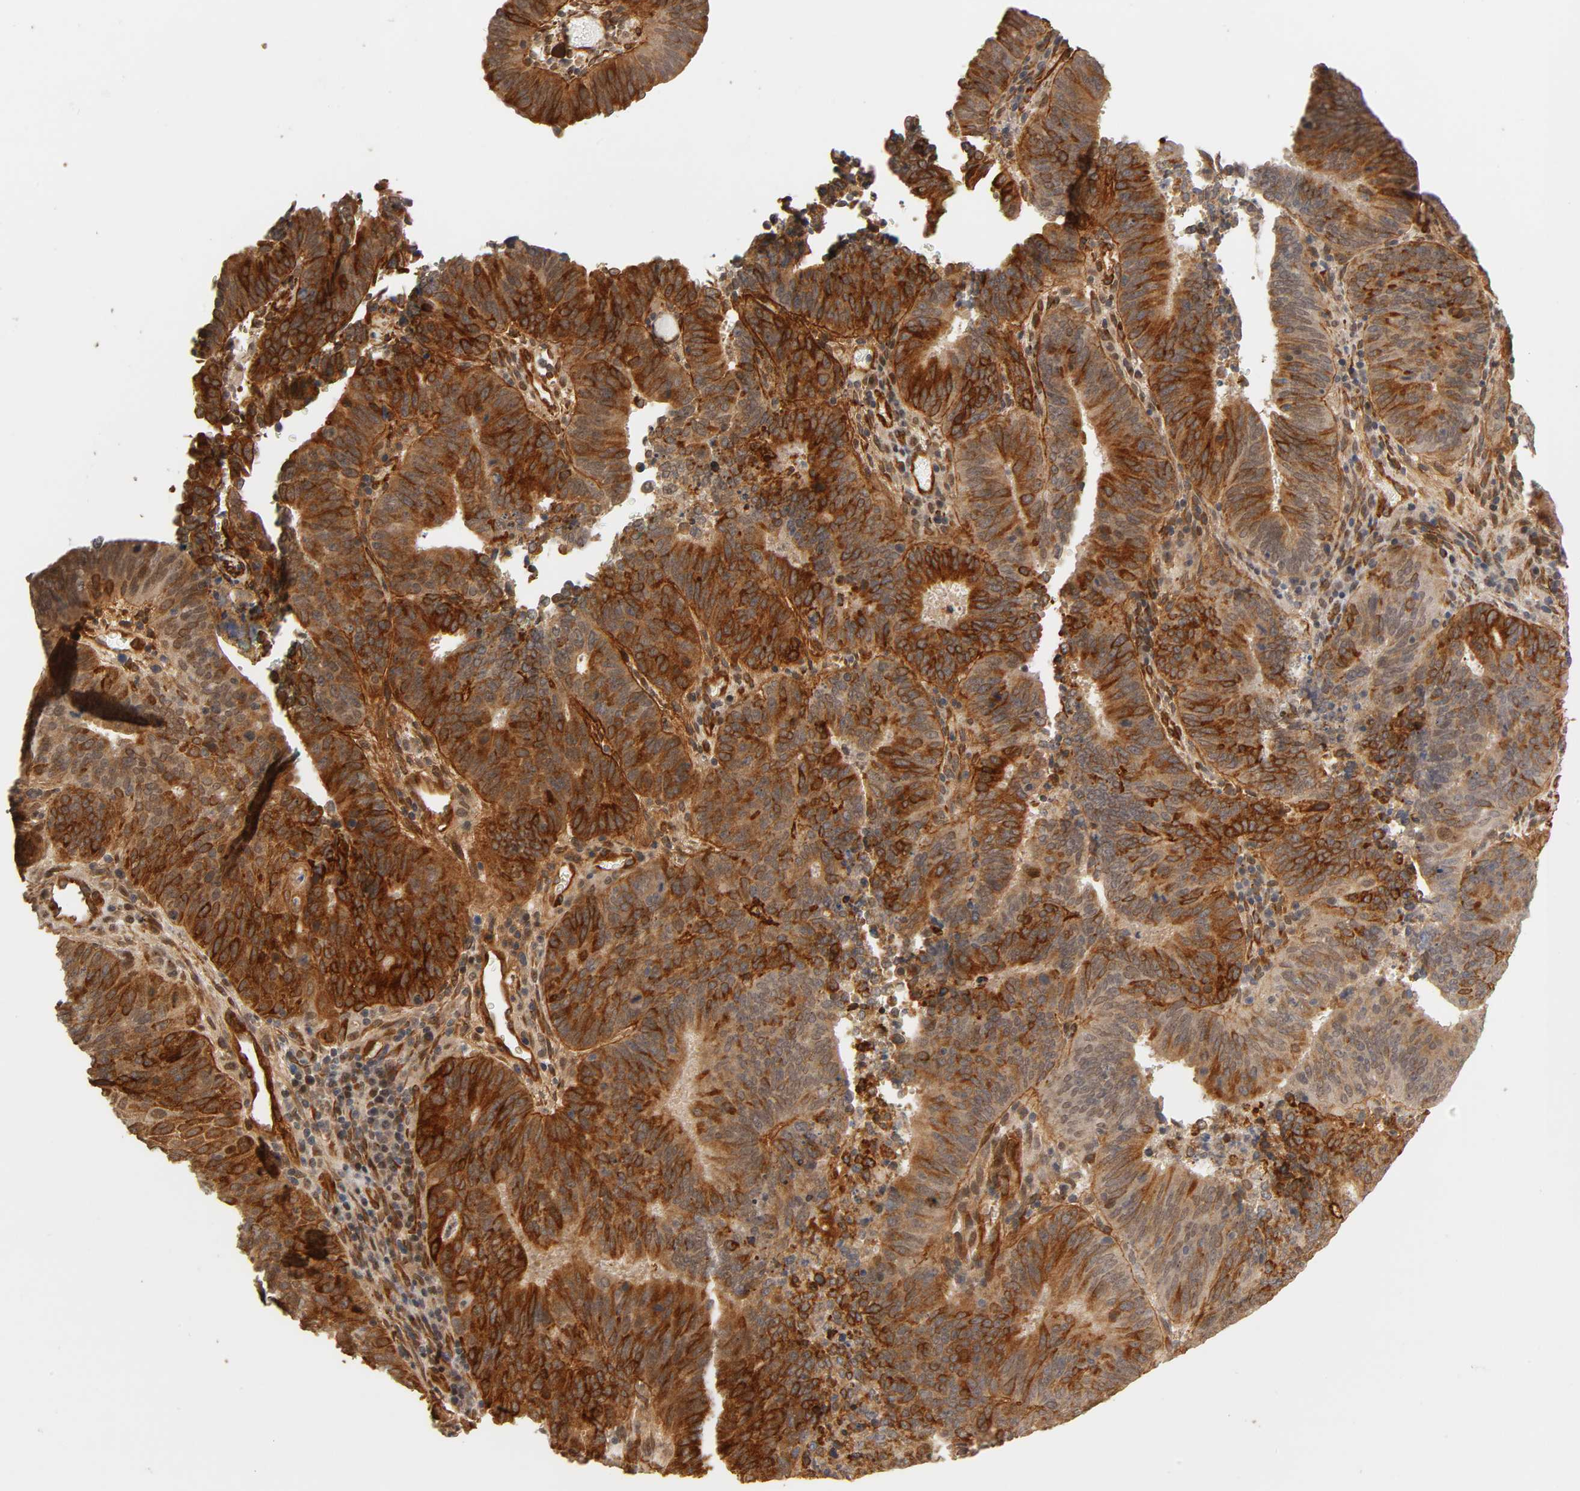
{"staining": {"intensity": "strong", "quantity": ">75%", "location": "cytoplasmic/membranous"}, "tissue": "cervical cancer", "cell_type": "Tumor cells", "image_type": "cancer", "snomed": [{"axis": "morphology", "description": "Adenocarcinoma, NOS"}, {"axis": "topography", "description": "Cervix"}], "caption": "Protein positivity by IHC reveals strong cytoplasmic/membranous staining in about >75% of tumor cells in cervical cancer (adenocarcinoma).", "gene": "LAMB1", "patient": {"sex": "female", "age": 44}}